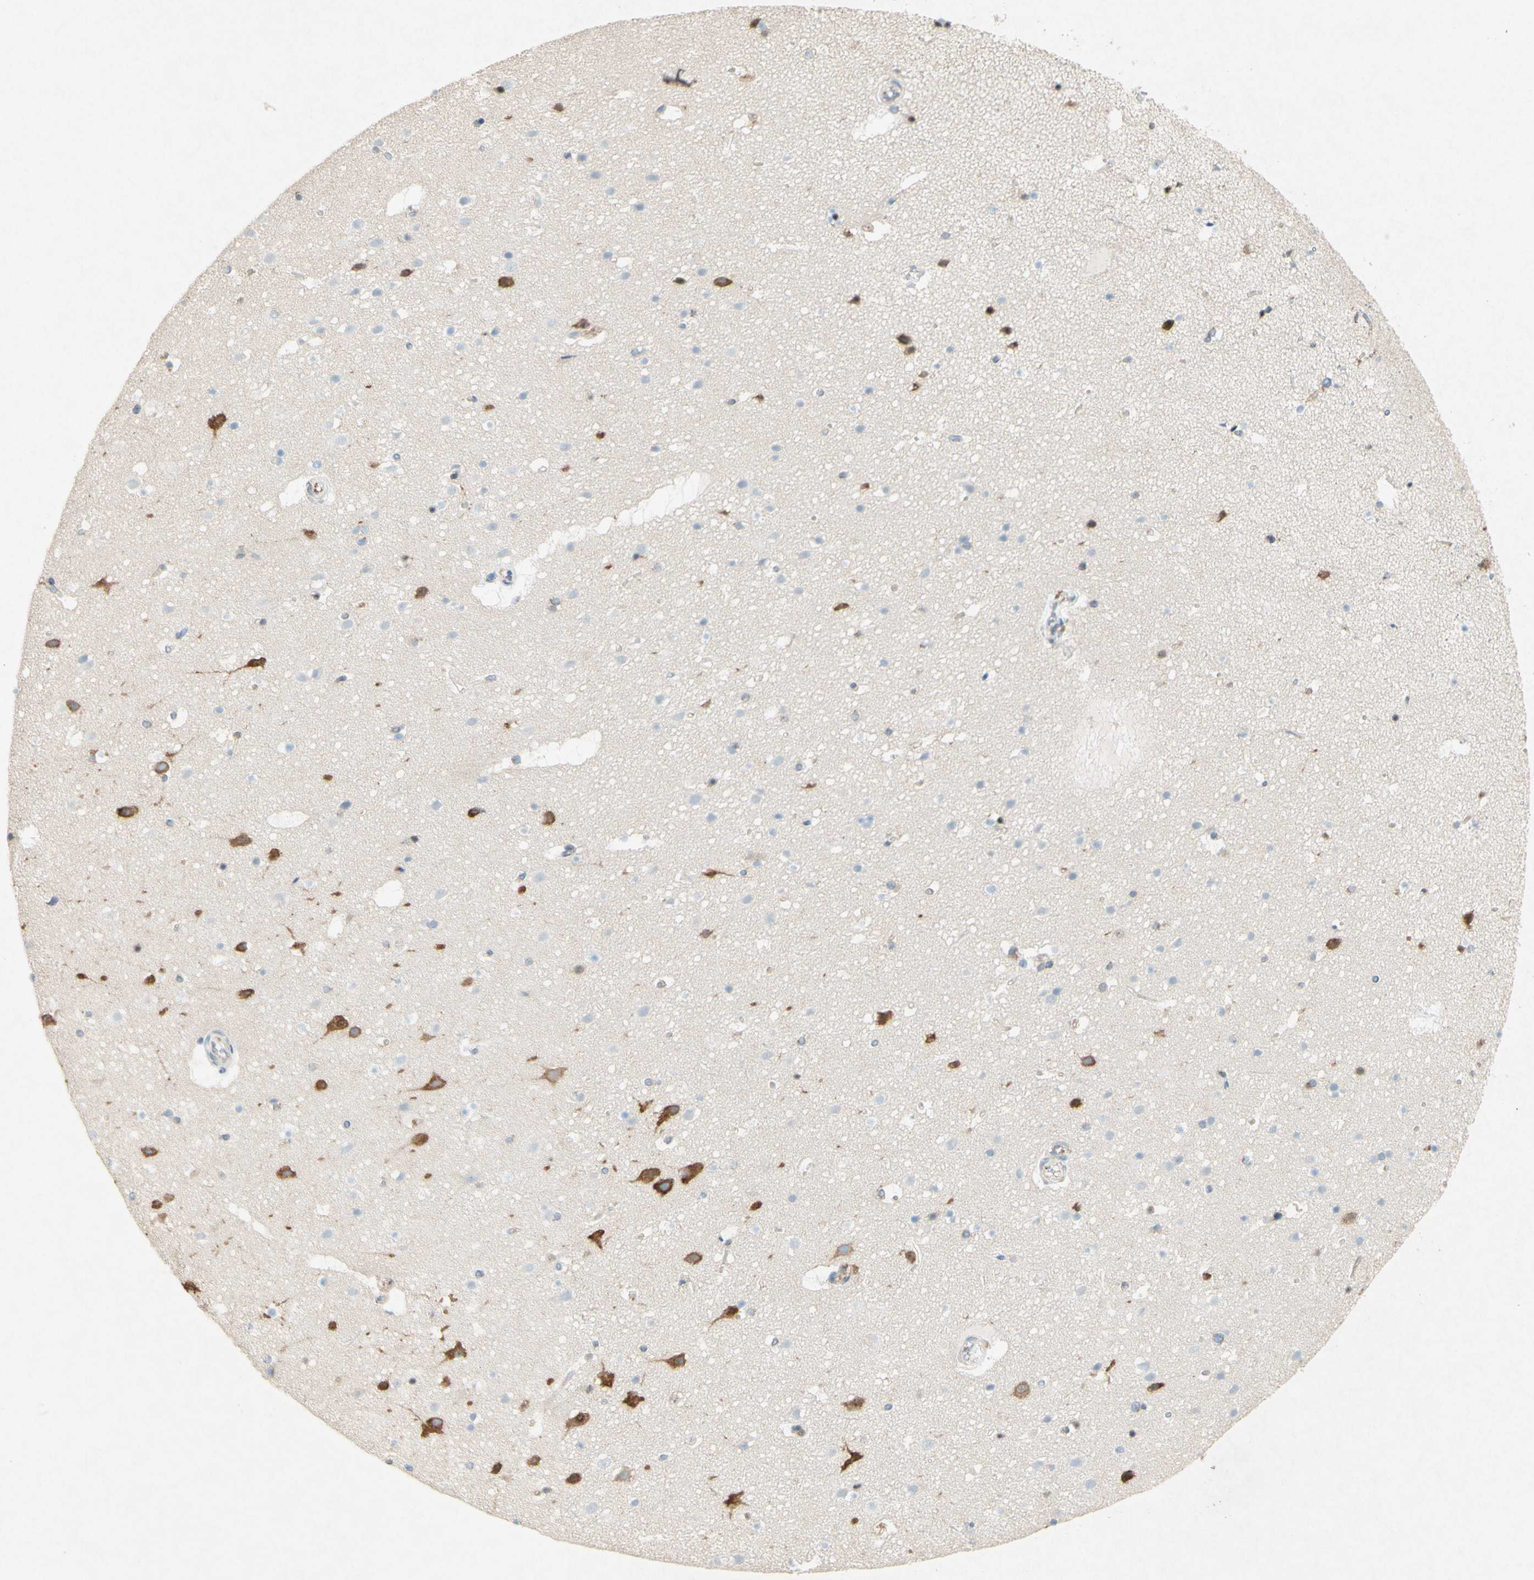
{"staining": {"intensity": "negative", "quantity": "none", "location": "none"}, "tissue": "cerebral cortex", "cell_type": "Endothelial cells", "image_type": "normal", "snomed": [{"axis": "morphology", "description": "Normal tissue, NOS"}, {"axis": "topography", "description": "Cerebral cortex"}], "caption": "Endothelial cells are negative for brown protein staining in benign cerebral cortex. (DAB IHC with hematoxylin counter stain).", "gene": "PABPC1", "patient": {"sex": "male", "age": 45}}